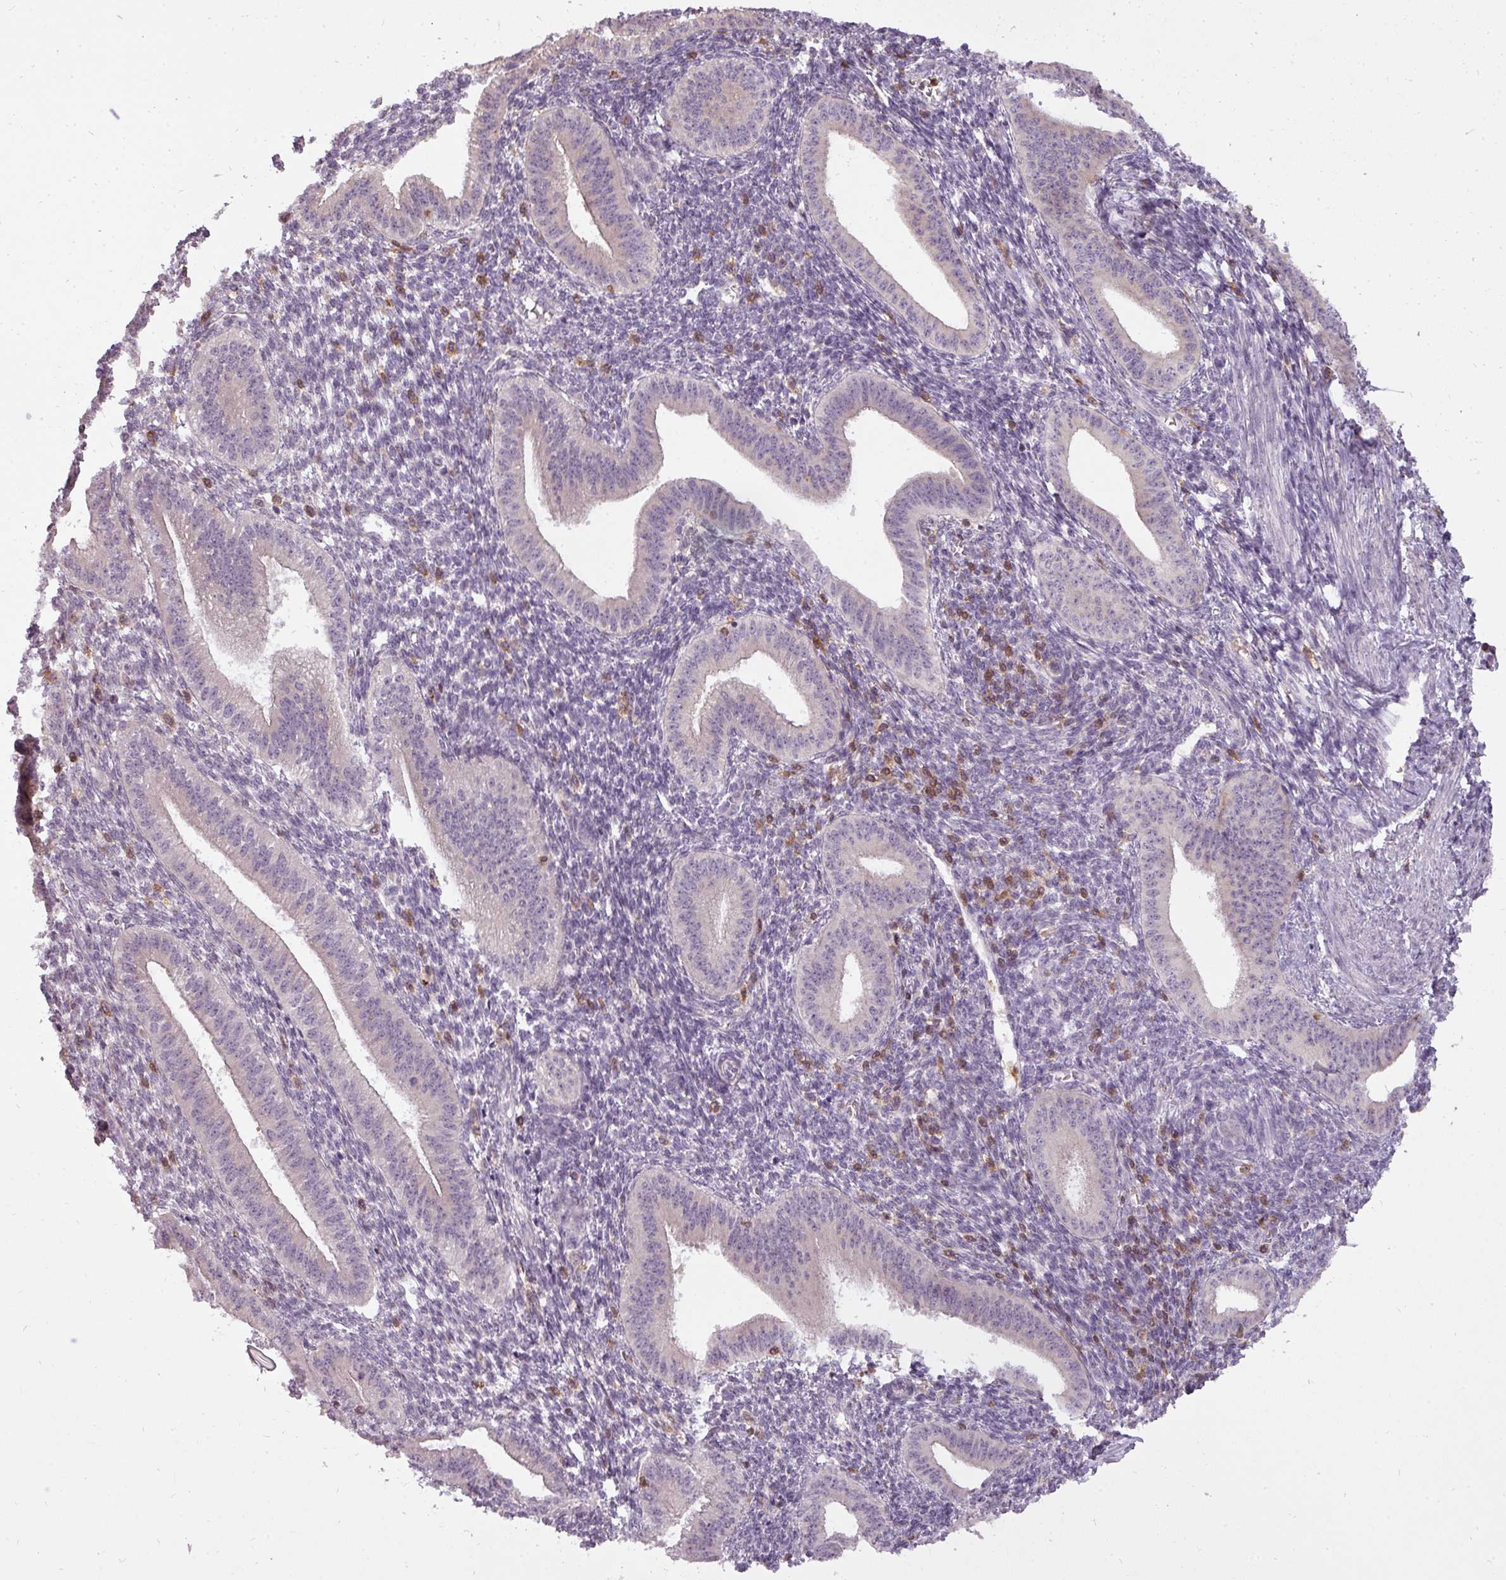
{"staining": {"intensity": "negative", "quantity": "none", "location": "none"}, "tissue": "endometrium", "cell_type": "Cells in endometrial stroma", "image_type": "normal", "snomed": [{"axis": "morphology", "description": "Normal tissue, NOS"}, {"axis": "topography", "description": "Endometrium"}], "caption": "An IHC photomicrograph of unremarkable endometrium is shown. There is no staining in cells in endometrial stroma of endometrium. The staining was performed using DAB (3,3'-diaminobenzidine) to visualize the protein expression in brown, while the nuclei were stained in blue with hematoxylin (Magnification: 20x).", "gene": "STK4", "patient": {"sex": "female", "age": 34}}